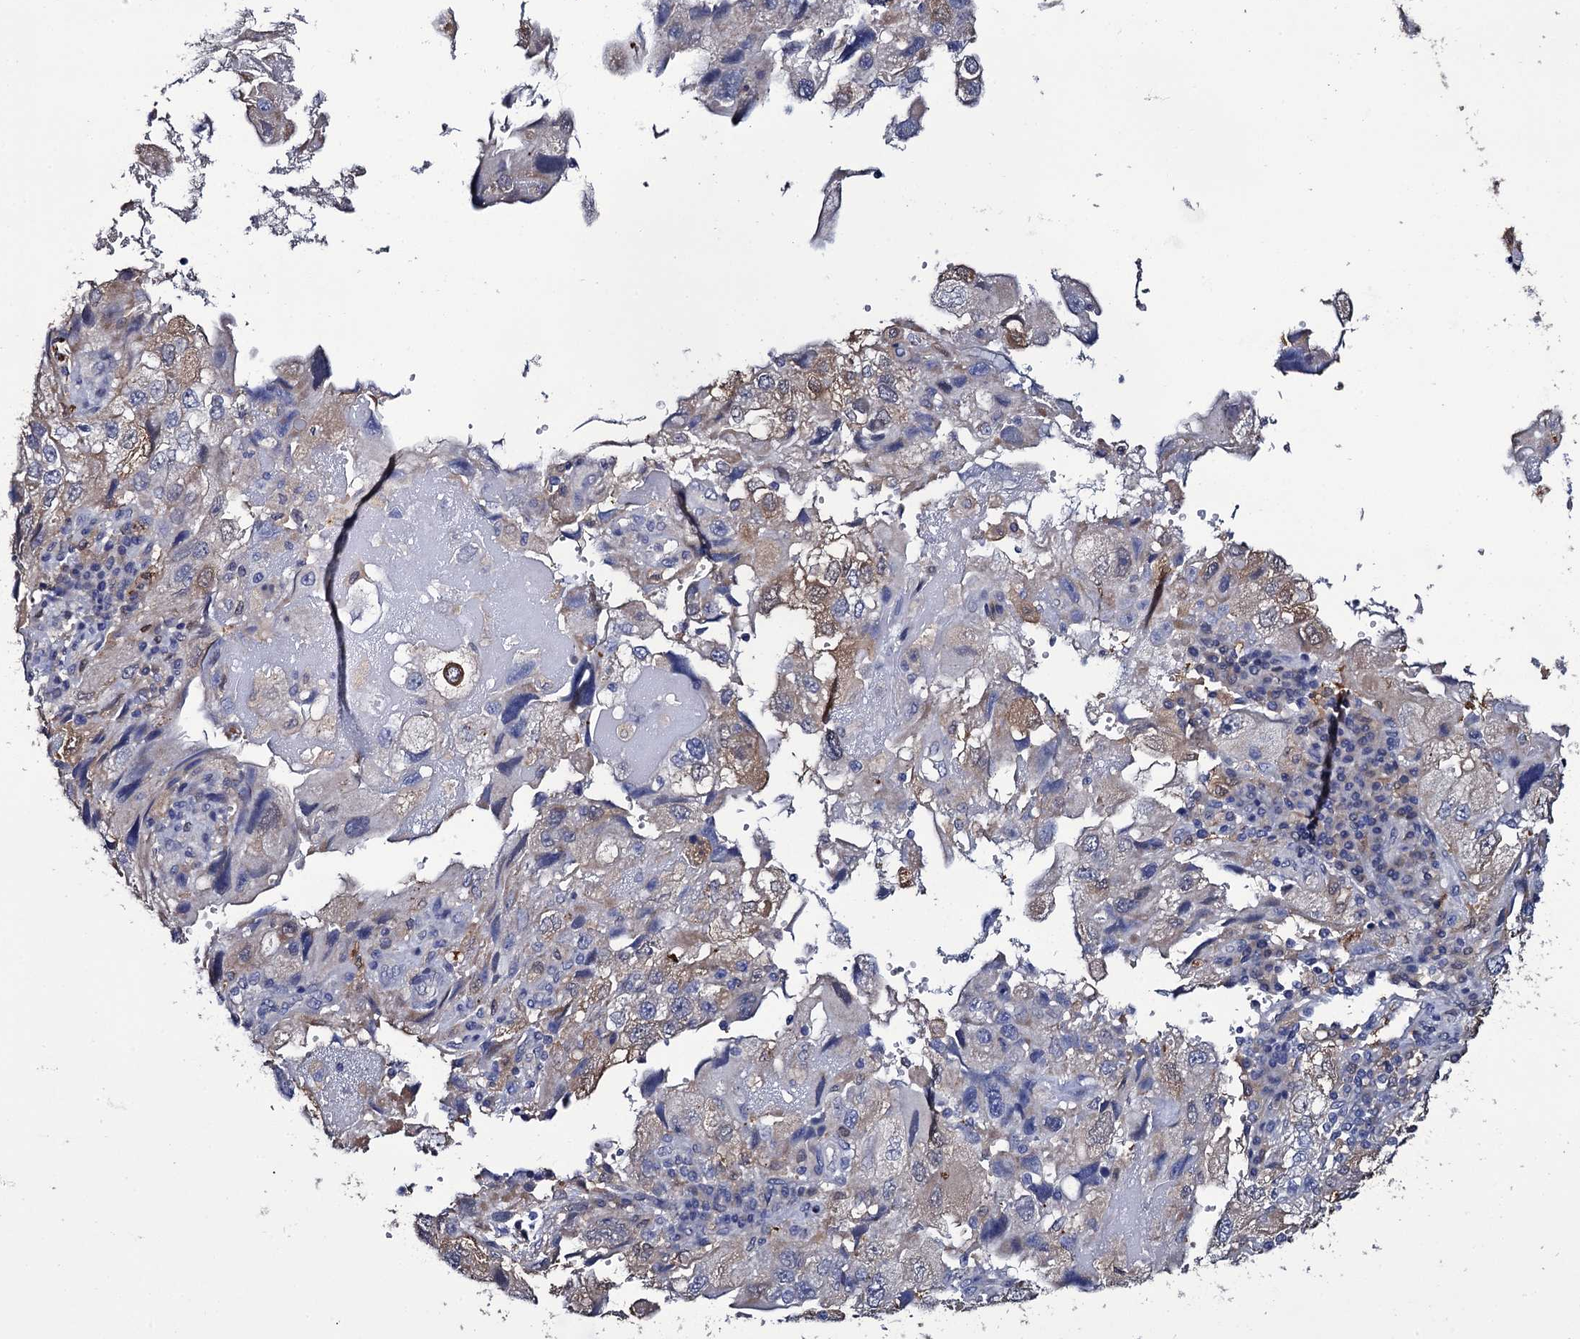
{"staining": {"intensity": "negative", "quantity": "none", "location": "none"}, "tissue": "endometrial cancer", "cell_type": "Tumor cells", "image_type": "cancer", "snomed": [{"axis": "morphology", "description": "Adenocarcinoma, NOS"}, {"axis": "topography", "description": "Endometrium"}], "caption": "The photomicrograph exhibits no staining of tumor cells in adenocarcinoma (endometrial).", "gene": "CRYL1", "patient": {"sex": "female", "age": 49}}